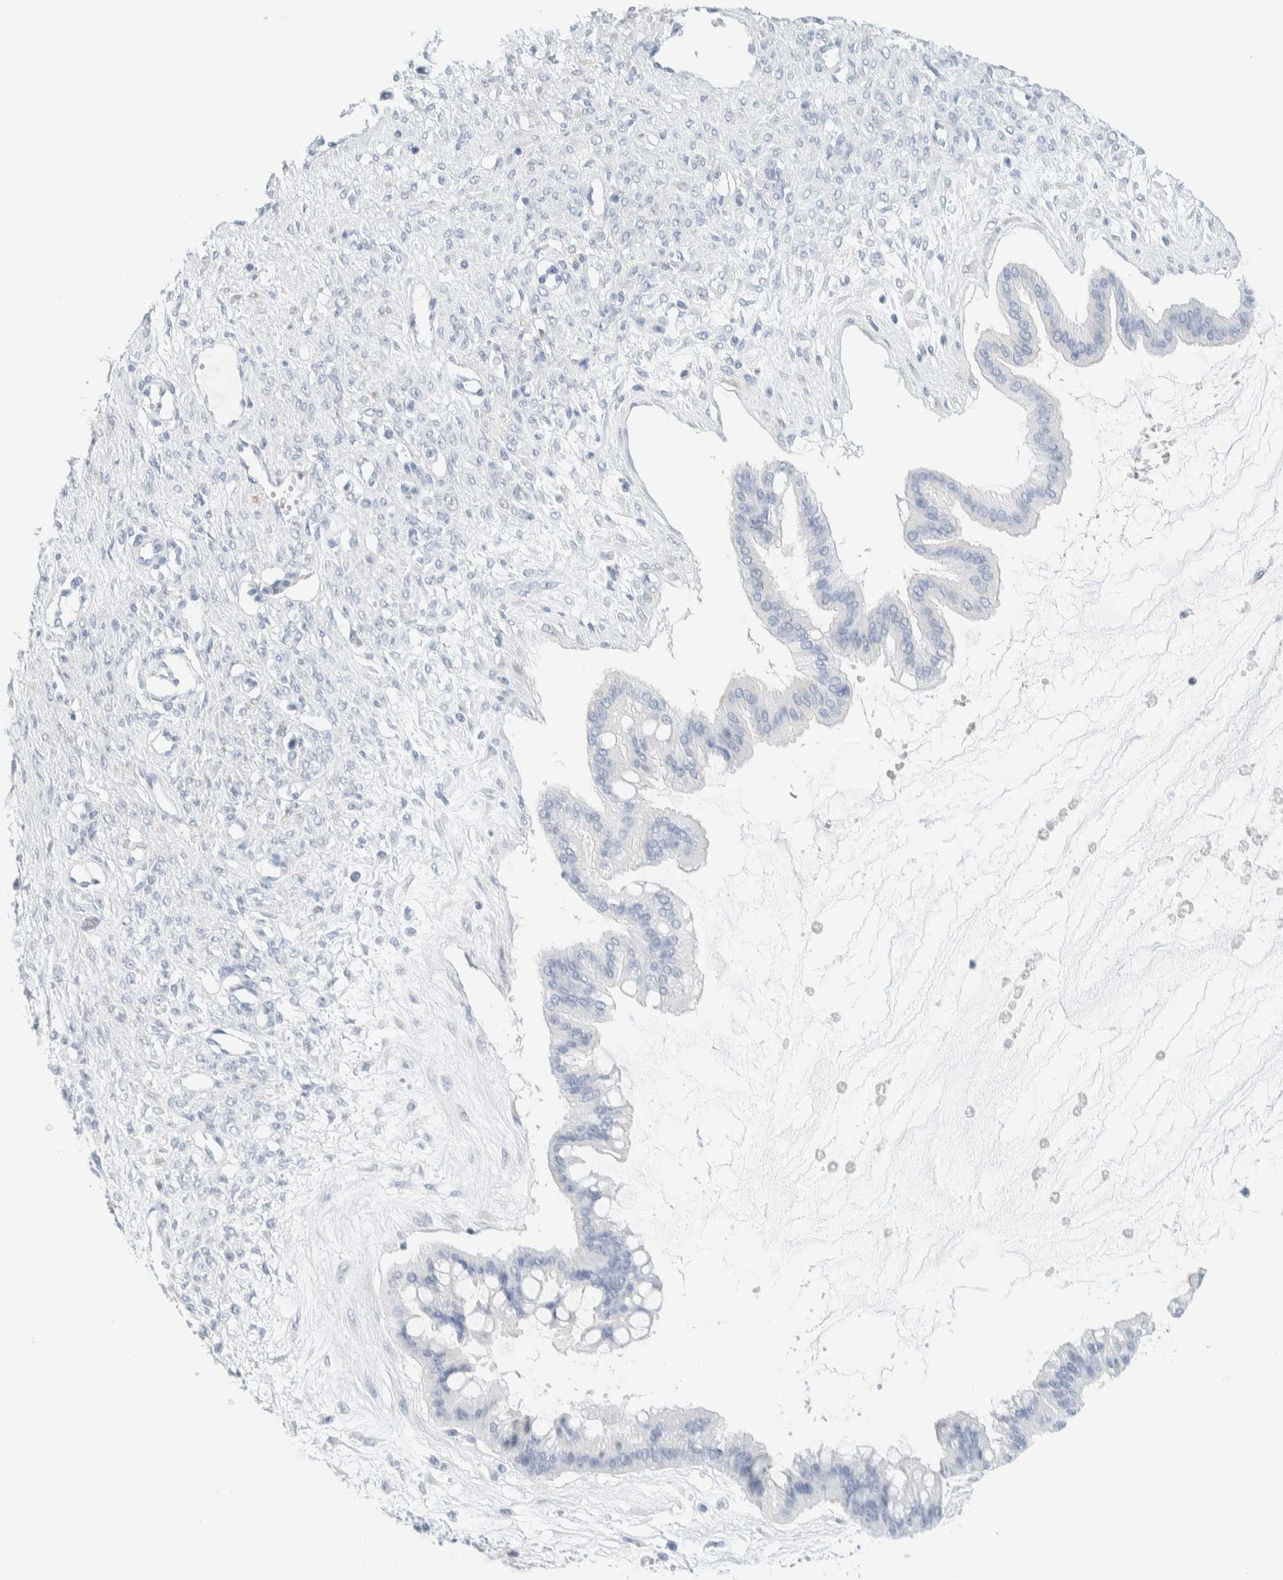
{"staining": {"intensity": "negative", "quantity": "none", "location": "none"}, "tissue": "ovarian cancer", "cell_type": "Tumor cells", "image_type": "cancer", "snomed": [{"axis": "morphology", "description": "Cystadenocarcinoma, mucinous, NOS"}, {"axis": "topography", "description": "Ovary"}], "caption": "Photomicrograph shows no significant protein expression in tumor cells of mucinous cystadenocarcinoma (ovarian).", "gene": "ATCAY", "patient": {"sex": "female", "age": 73}}